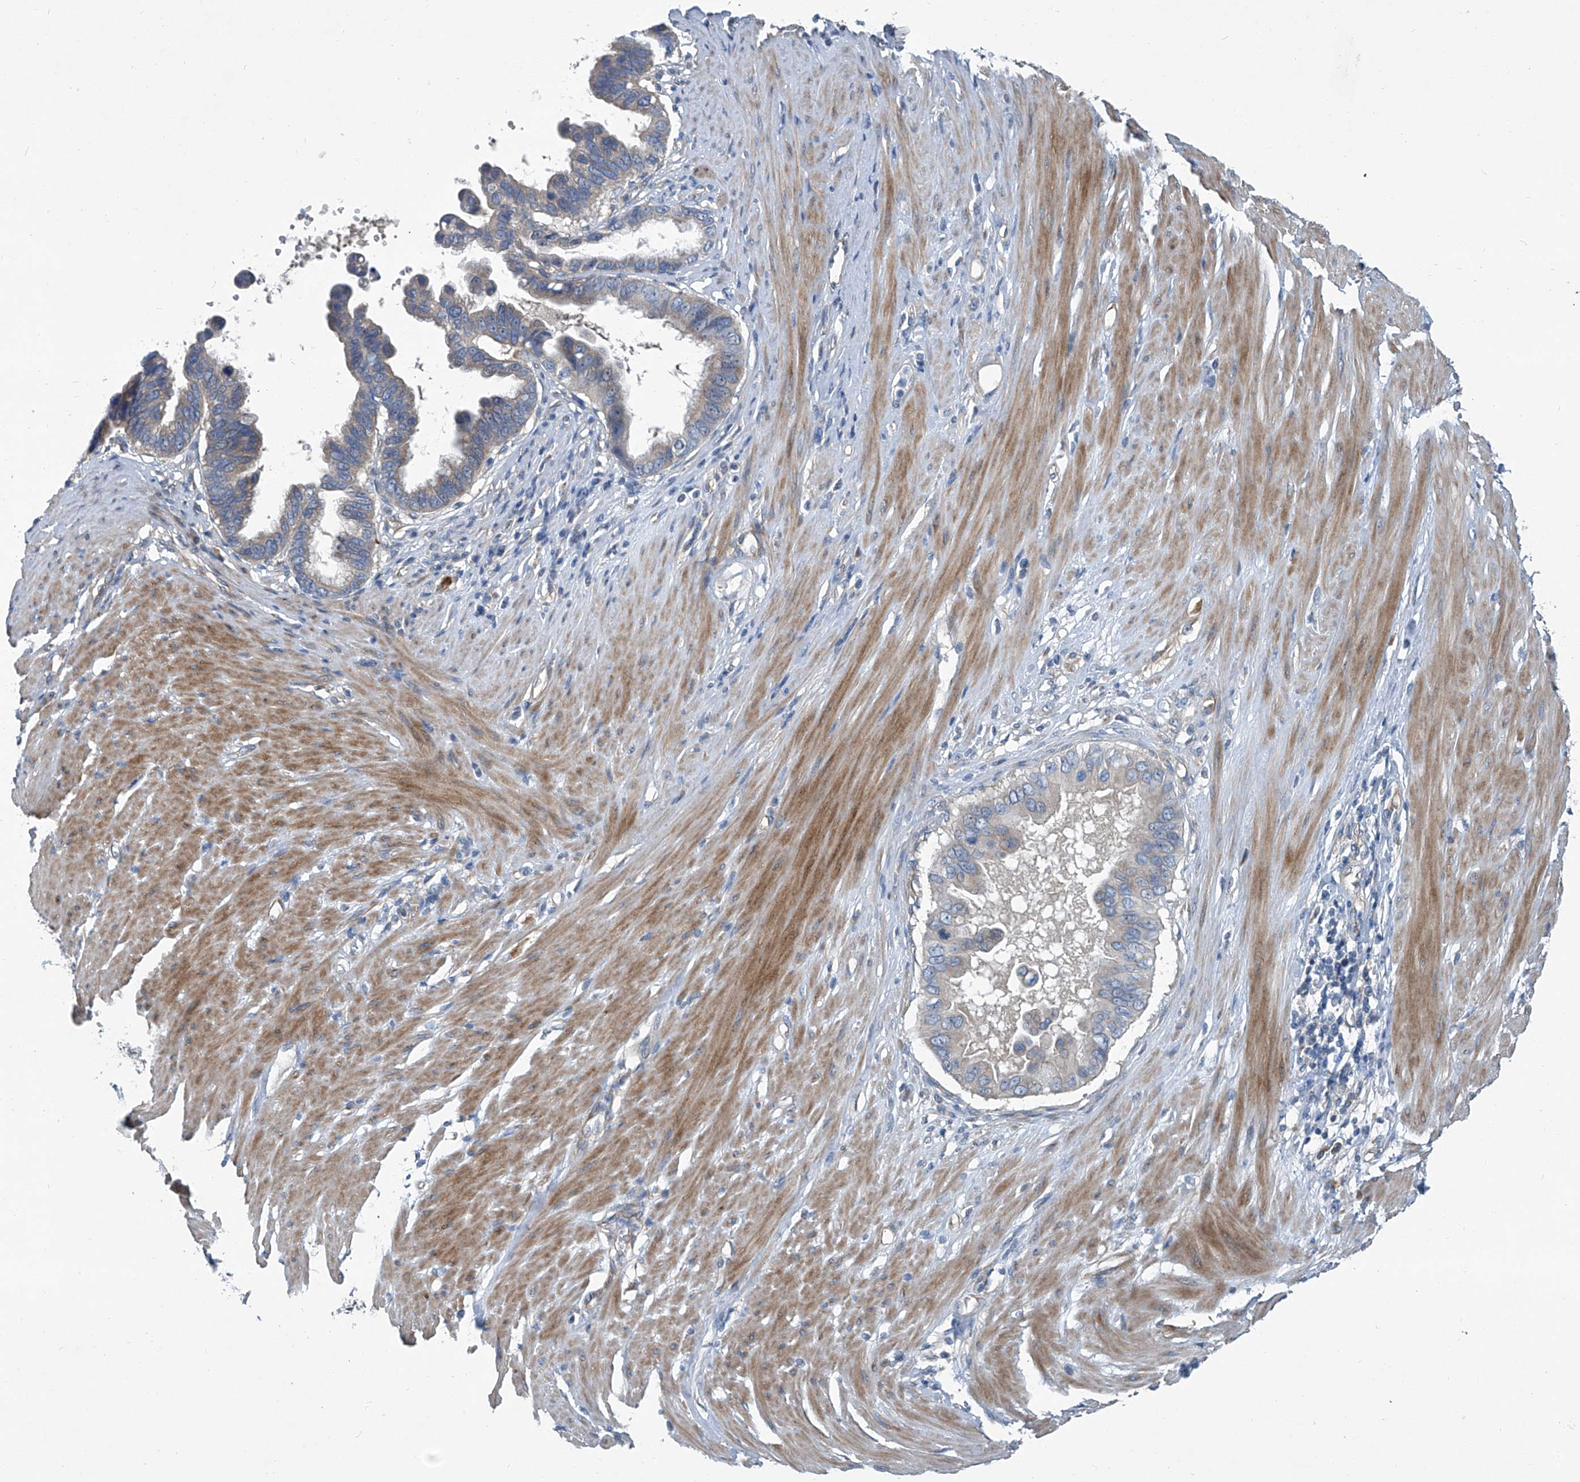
{"staining": {"intensity": "weak", "quantity": "25%-75%", "location": "cytoplasmic/membranous"}, "tissue": "pancreatic cancer", "cell_type": "Tumor cells", "image_type": "cancer", "snomed": [{"axis": "morphology", "description": "Adenocarcinoma, NOS"}, {"axis": "topography", "description": "Pancreas"}], "caption": "Human pancreatic adenocarcinoma stained with a protein marker displays weak staining in tumor cells.", "gene": "SLC26A11", "patient": {"sex": "female", "age": 56}}